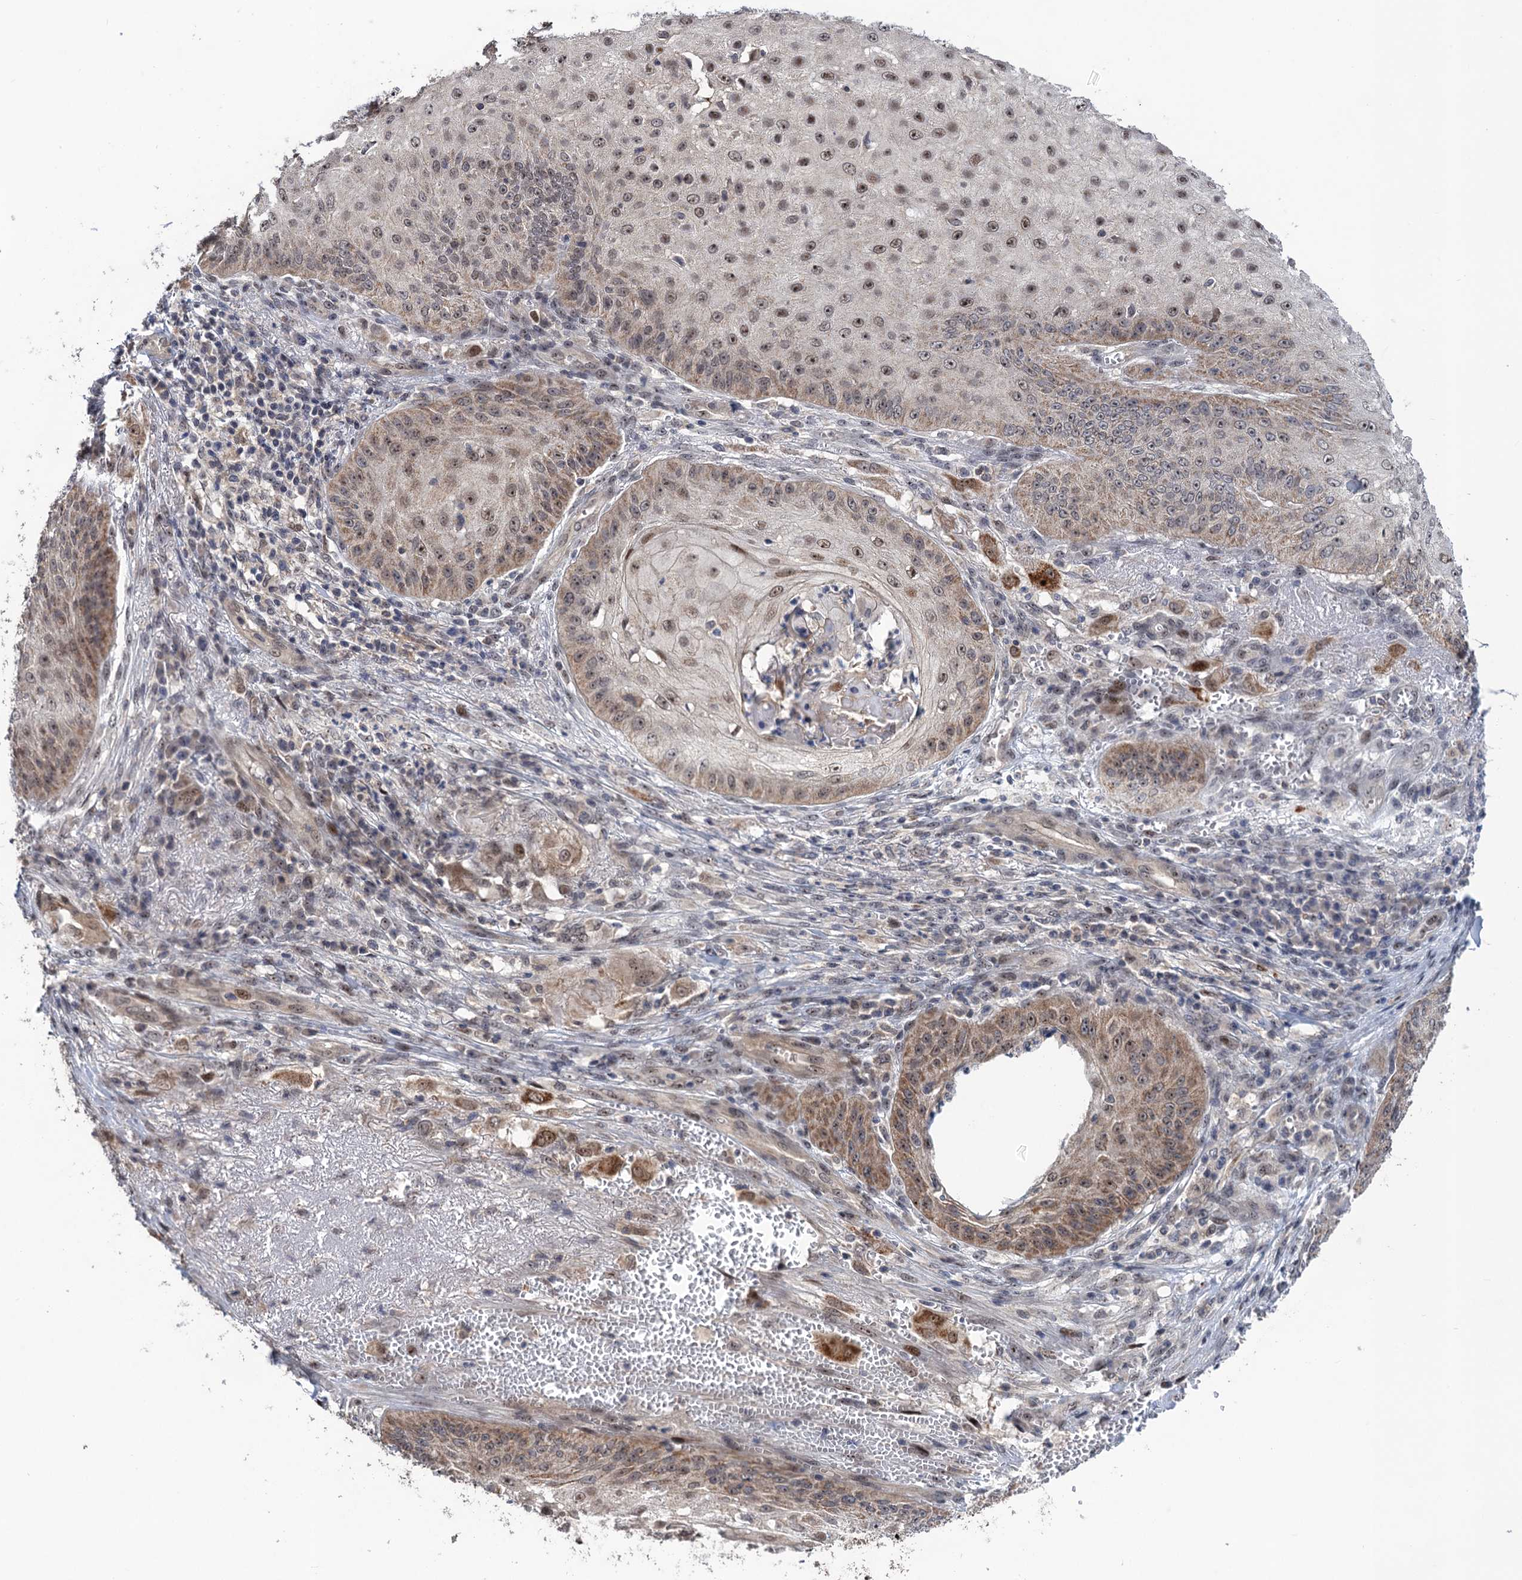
{"staining": {"intensity": "moderate", "quantity": "25%-75%", "location": "nuclear"}, "tissue": "skin cancer", "cell_type": "Tumor cells", "image_type": "cancer", "snomed": [{"axis": "morphology", "description": "Squamous cell carcinoma, NOS"}, {"axis": "topography", "description": "Skin"}], "caption": "IHC (DAB (3,3'-diaminobenzidine)) staining of skin cancer (squamous cell carcinoma) displays moderate nuclear protein expression in approximately 25%-75% of tumor cells.", "gene": "ZAR1L", "patient": {"sex": "male", "age": 70}}